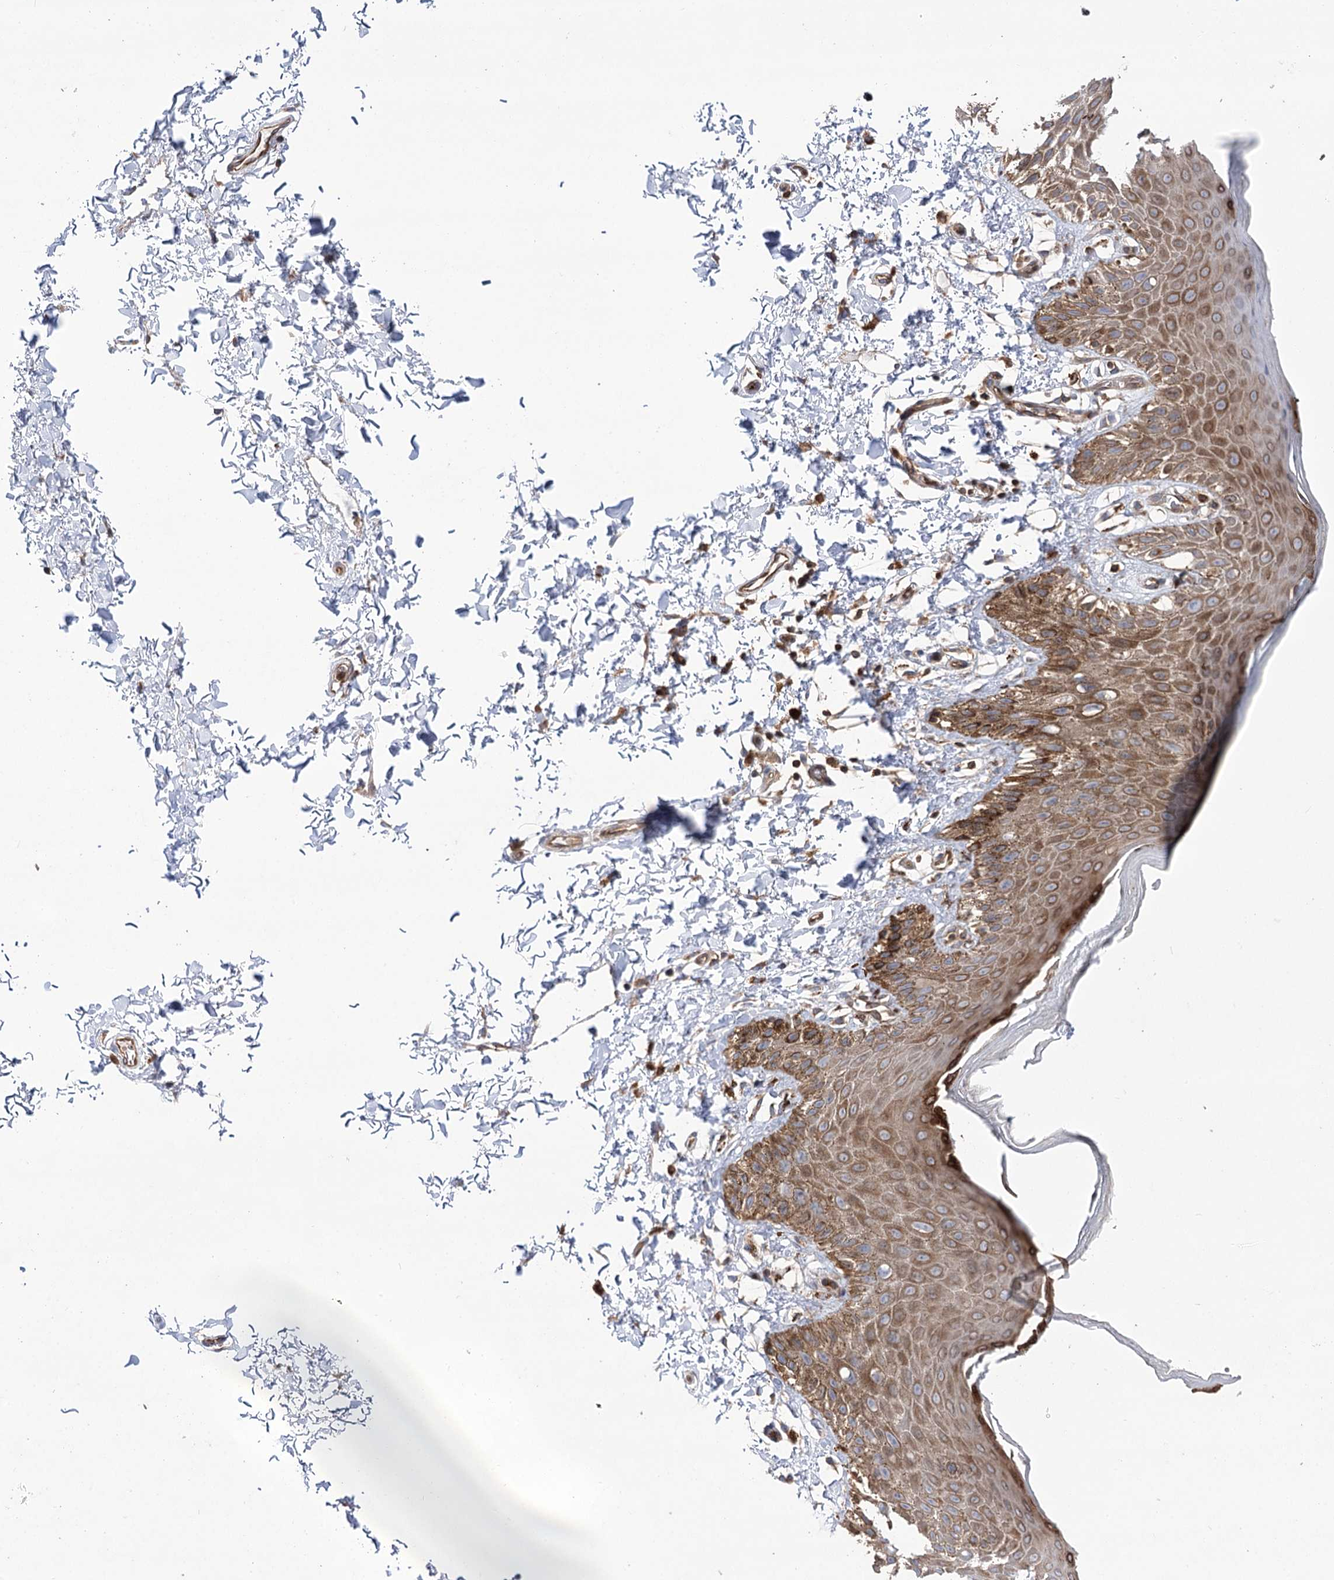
{"staining": {"intensity": "moderate", "quantity": "25%-75%", "location": "cytoplasmic/membranous"}, "tissue": "skin", "cell_type": "Epidermal cells", "image_type": "normal", "snomed": [{"axis": "morphology", "description": "Normal tissue, NOS"}, {"axis": "topography", "description": "Anal"}], "caption": "Immunohistochemistry histopathology image of unremarkable skin stained for a protein (brown), which exhibits medium levels of moderate cytoplasmic/membranous positivity in about 25%-75% of epidermal cells.", "gene": "VPS37B", "patient": {"sex": "male", "age": 44}}